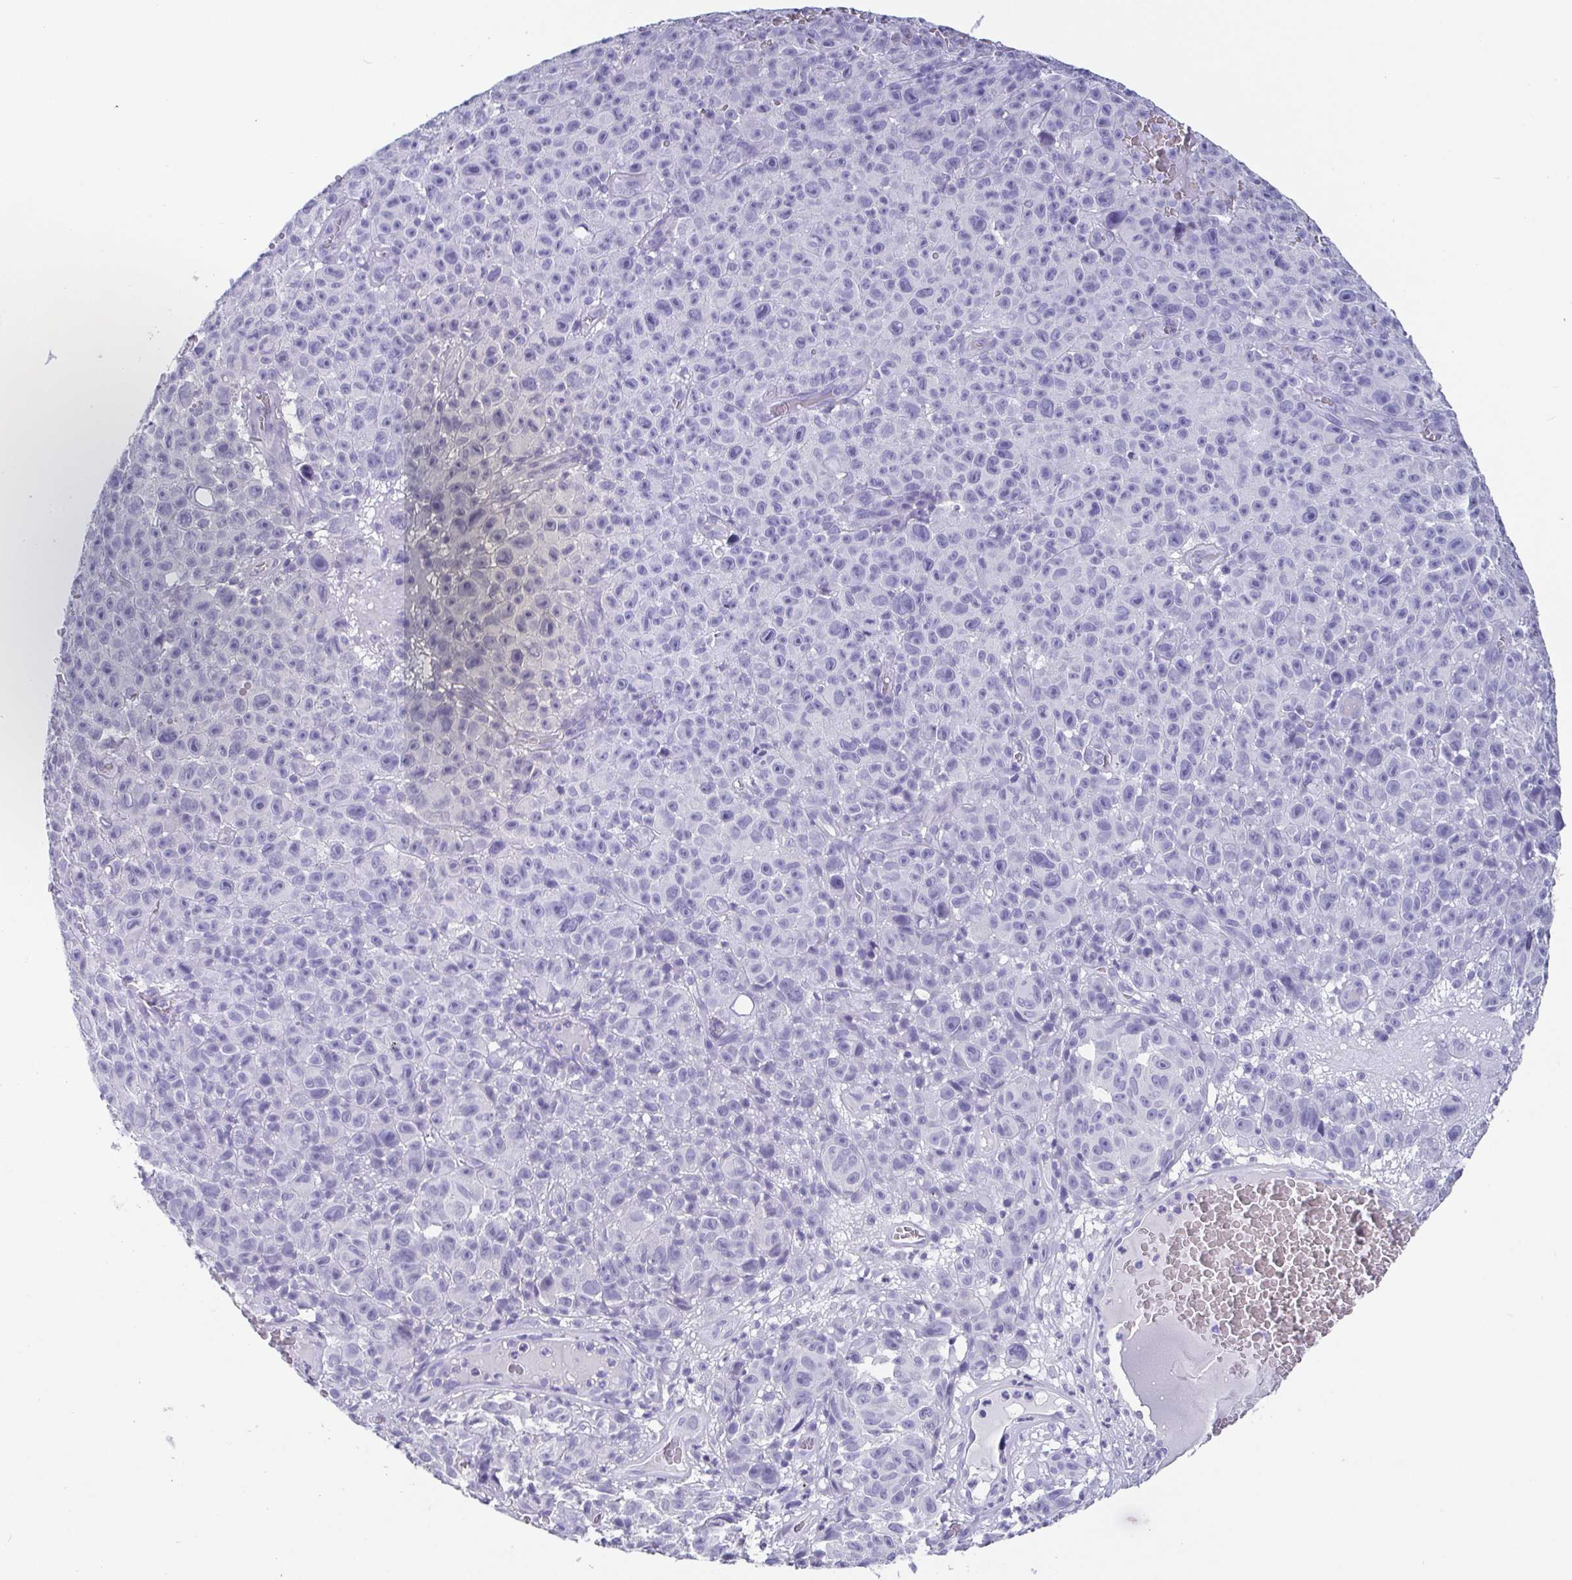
{"staining": {"intensity": "negative", "quantity": "none", "location": "none"}, "tissue": "melanoma", "cell_type": "Tumor cells", "image_type": "cancer", "snomed": [{"axis": "morphology", "description": "Malignant melanoma, NOS"}, {"axis": "topography", "description": "Skin"}], "caption": "IHC photomicrograph of melanoma stained for a protein (brown), which demonstrates no staining in tumor cells. (DAB IHC with hematoxylin counter stain).", "gene": "SCGN", "patient": {"sex": "female", "age": 82}}